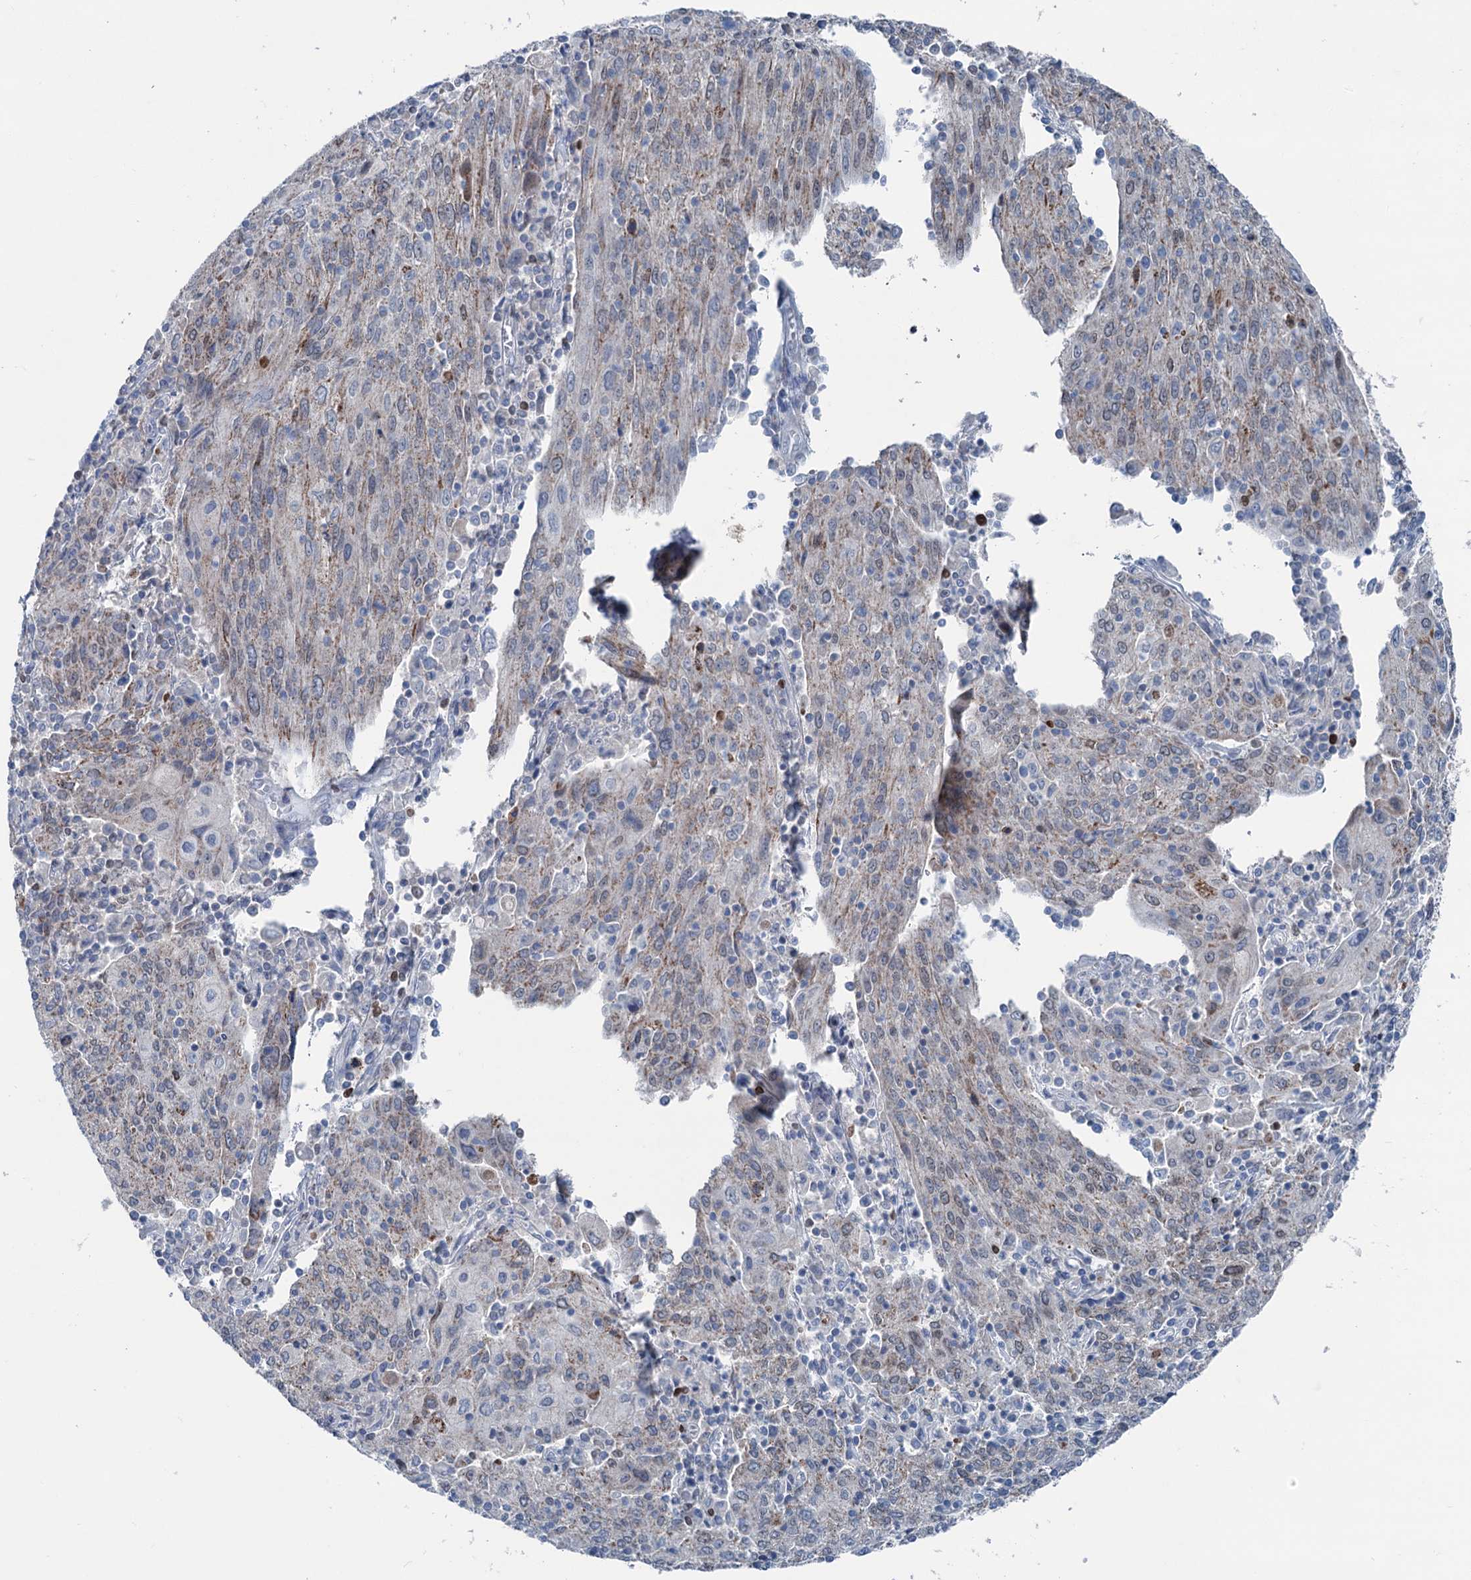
{"staining": {"intensity": "weak", "quantity": "25%-75%", "location": "cytoplasmic/membranous"}, "tissue": "cervical cancer", "cell_type": "Tumor cells", "image_type": "cancer", "snomed": [{"axis": "morphology", "description": "Squamous cell carcinoma, NOS"}, {"axis": "topography", "description": "Cervix"}], "caption": "Weak cytoplasmic/membranous staining is seen in about 25%-75% of tumor cells in squamous cell carcinoma (cervical).", "gene": "ELP4", "patient": {"sex": "female", "age": 67}}